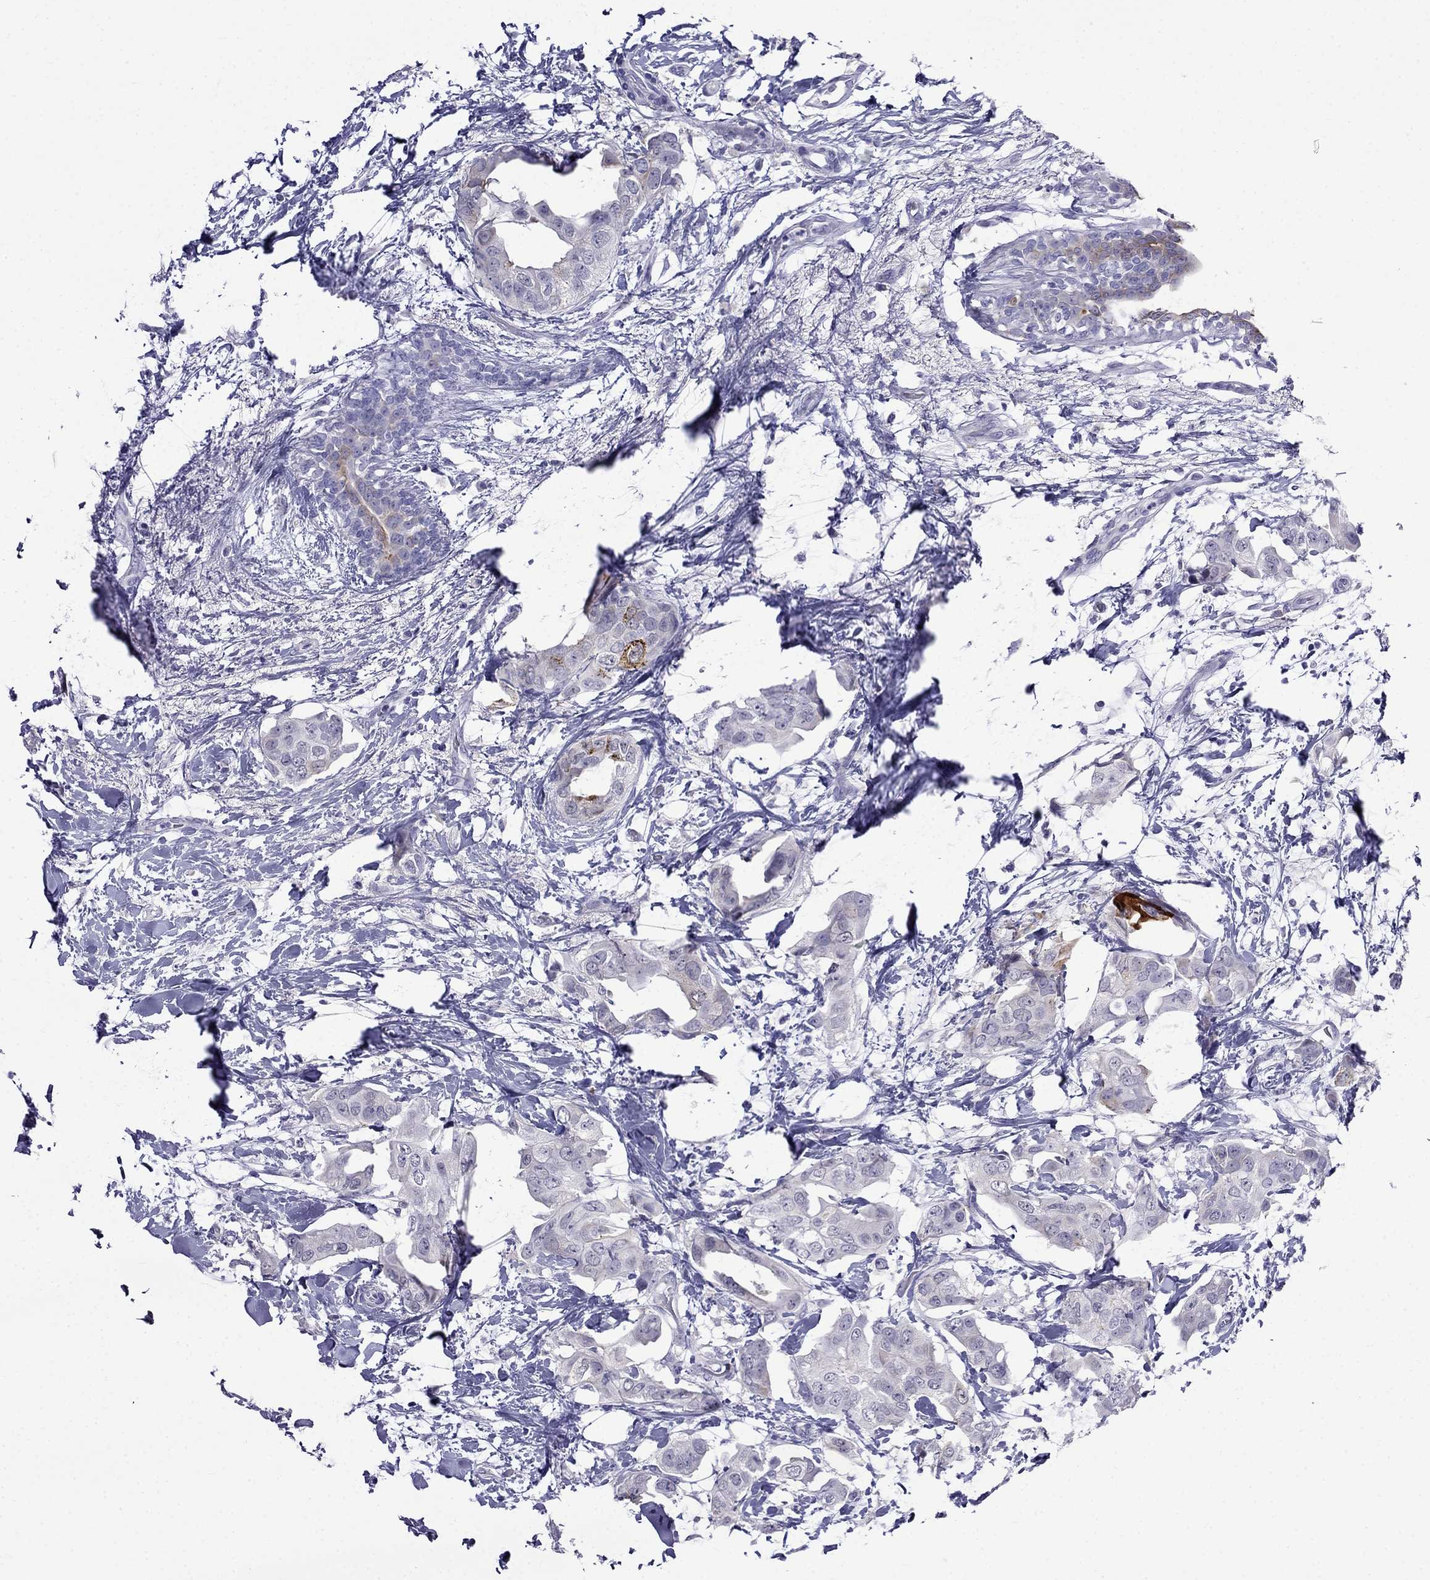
{"staining": {"intensity": "strong", "quantity": "<25%", "location": "cytoplasmic/membranous"}, "tissue": "breast cancer", "cell_type": "Tumor cells", "image_type": "cancer", "snomed": [{"axis": "morphology", "description": "Normal tissue, NOS"}, {"axis": "morphology", "description": "Duct carcinoma"}, {"axis": "topography", "description": "Breast"}], "caption": "DAB (3,3'-diaminobenzidine) immunohistochemical staining of human breast cancer demonstrates strong cytoplasmic/membranous protein expression in about <25% of tumor cells. (IHC, brightfield microscopy, high magnification).", "gene": "MGP", "patient": {"sex": "female", "age": 40}}